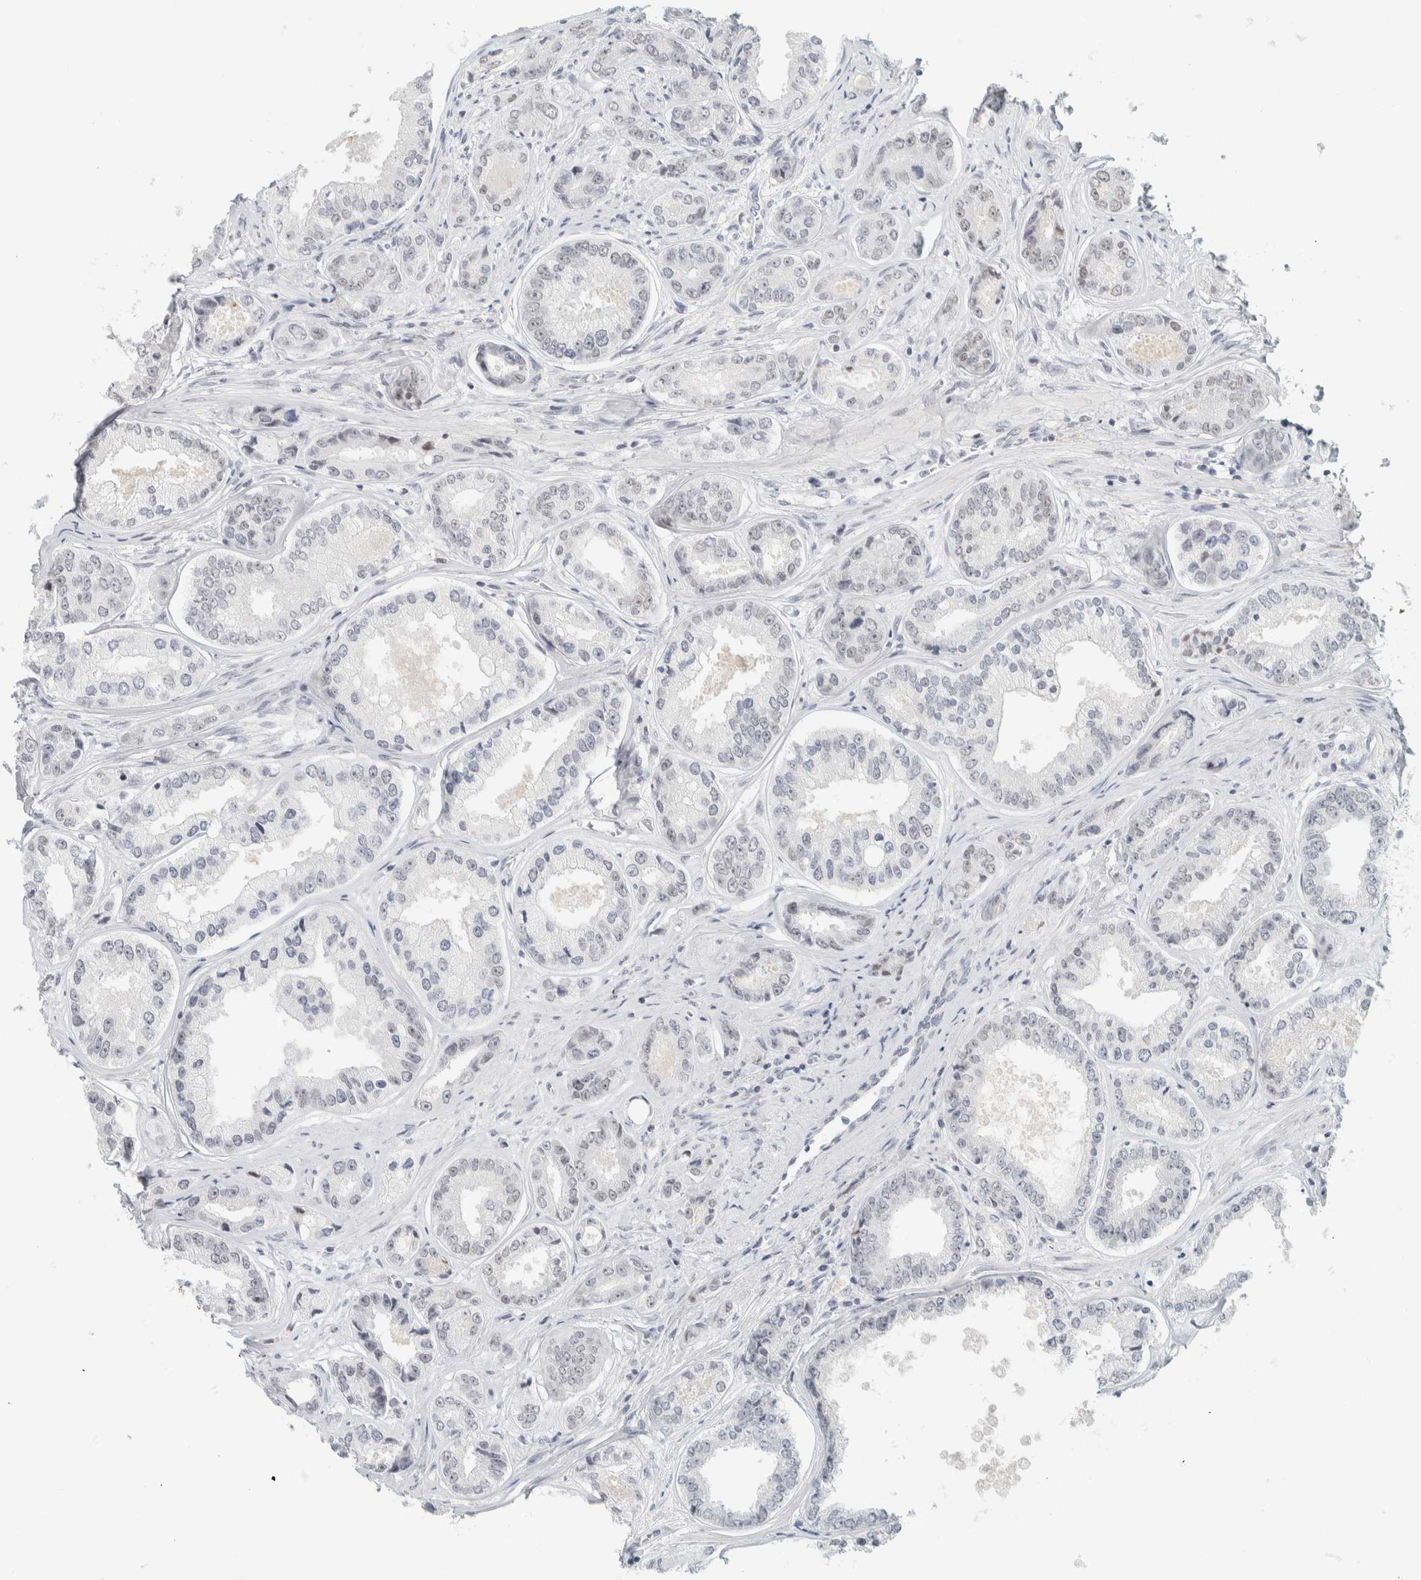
{"staining": {"intensity": "weak", "quantity": "<25%", "location": "nuclear"}, "tissue": "prostate cancer", "cell_type": "Tumor cells", "image_type": "cancer", "snomed": [{"axis": "morphology", "description": "Adenocarcinoma, High grade"}, {"axis": "topography", "description": "Prostate"}], "caption": "IHC of human prostate cancer reveals no expression in tumor cells.", "gene": "CDH17", "patient": {"sex": "male", "age": 61}}